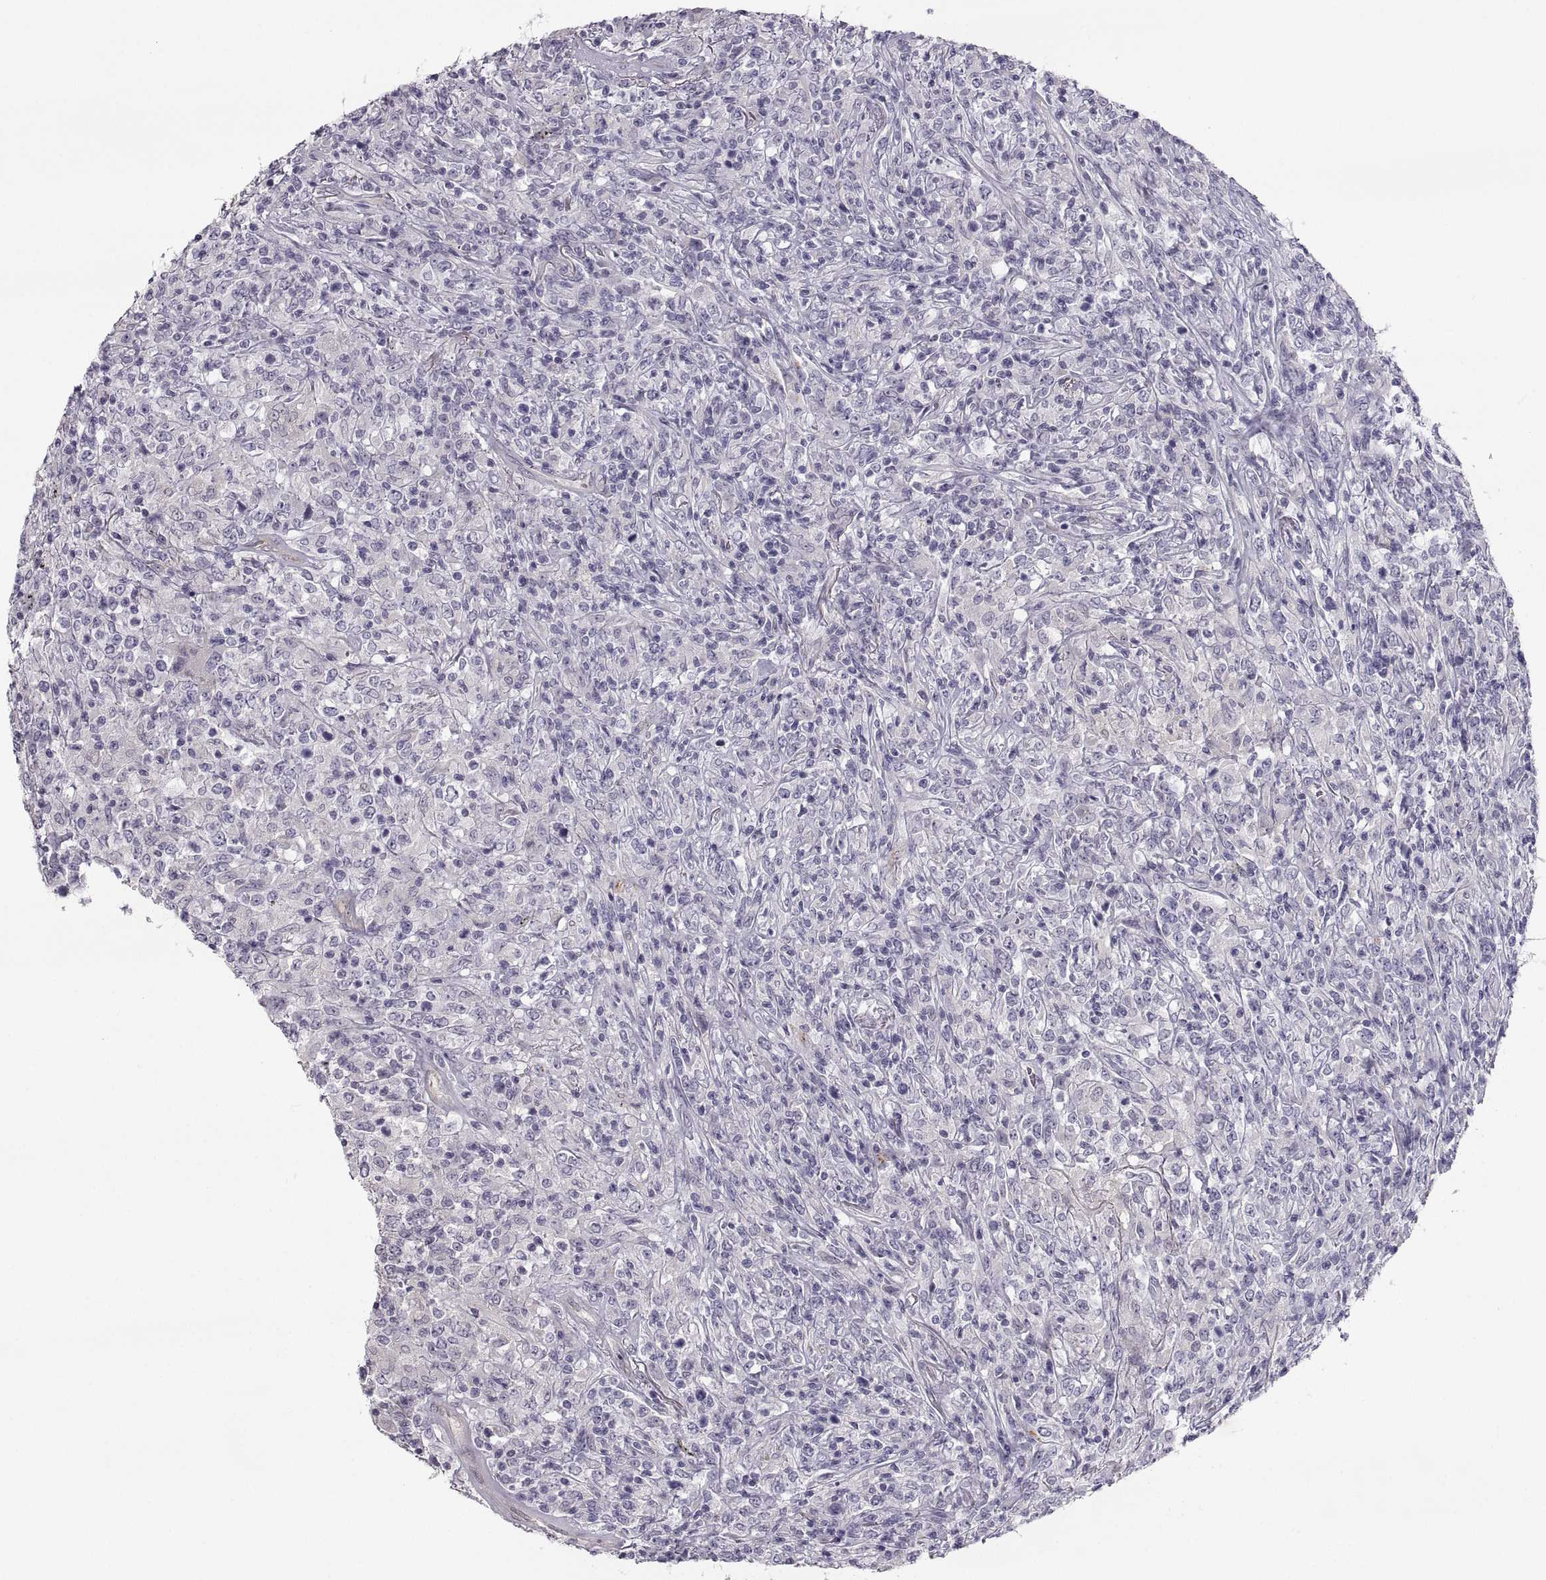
{"staining": {"intensity": "negative", "quantity": "none", "location": "none"}, "tissue": "lymphoma", "cell_type": "Tumor cells", "image_type": "cancer", "snomed": [{"axis": "morphology", "description": "Malignant lymphoma, non-Hodgkin's type, High grade"}, {"axis": "topography", "description": "Lung"}], "caption": "Micrograph shows no protein positivity in tumor cells of malignant lymphoma, non-Hodgkin's type (high-grade) tissue.", "gene": "PGM5", "patient": {"sex": "male", "age": 79}}